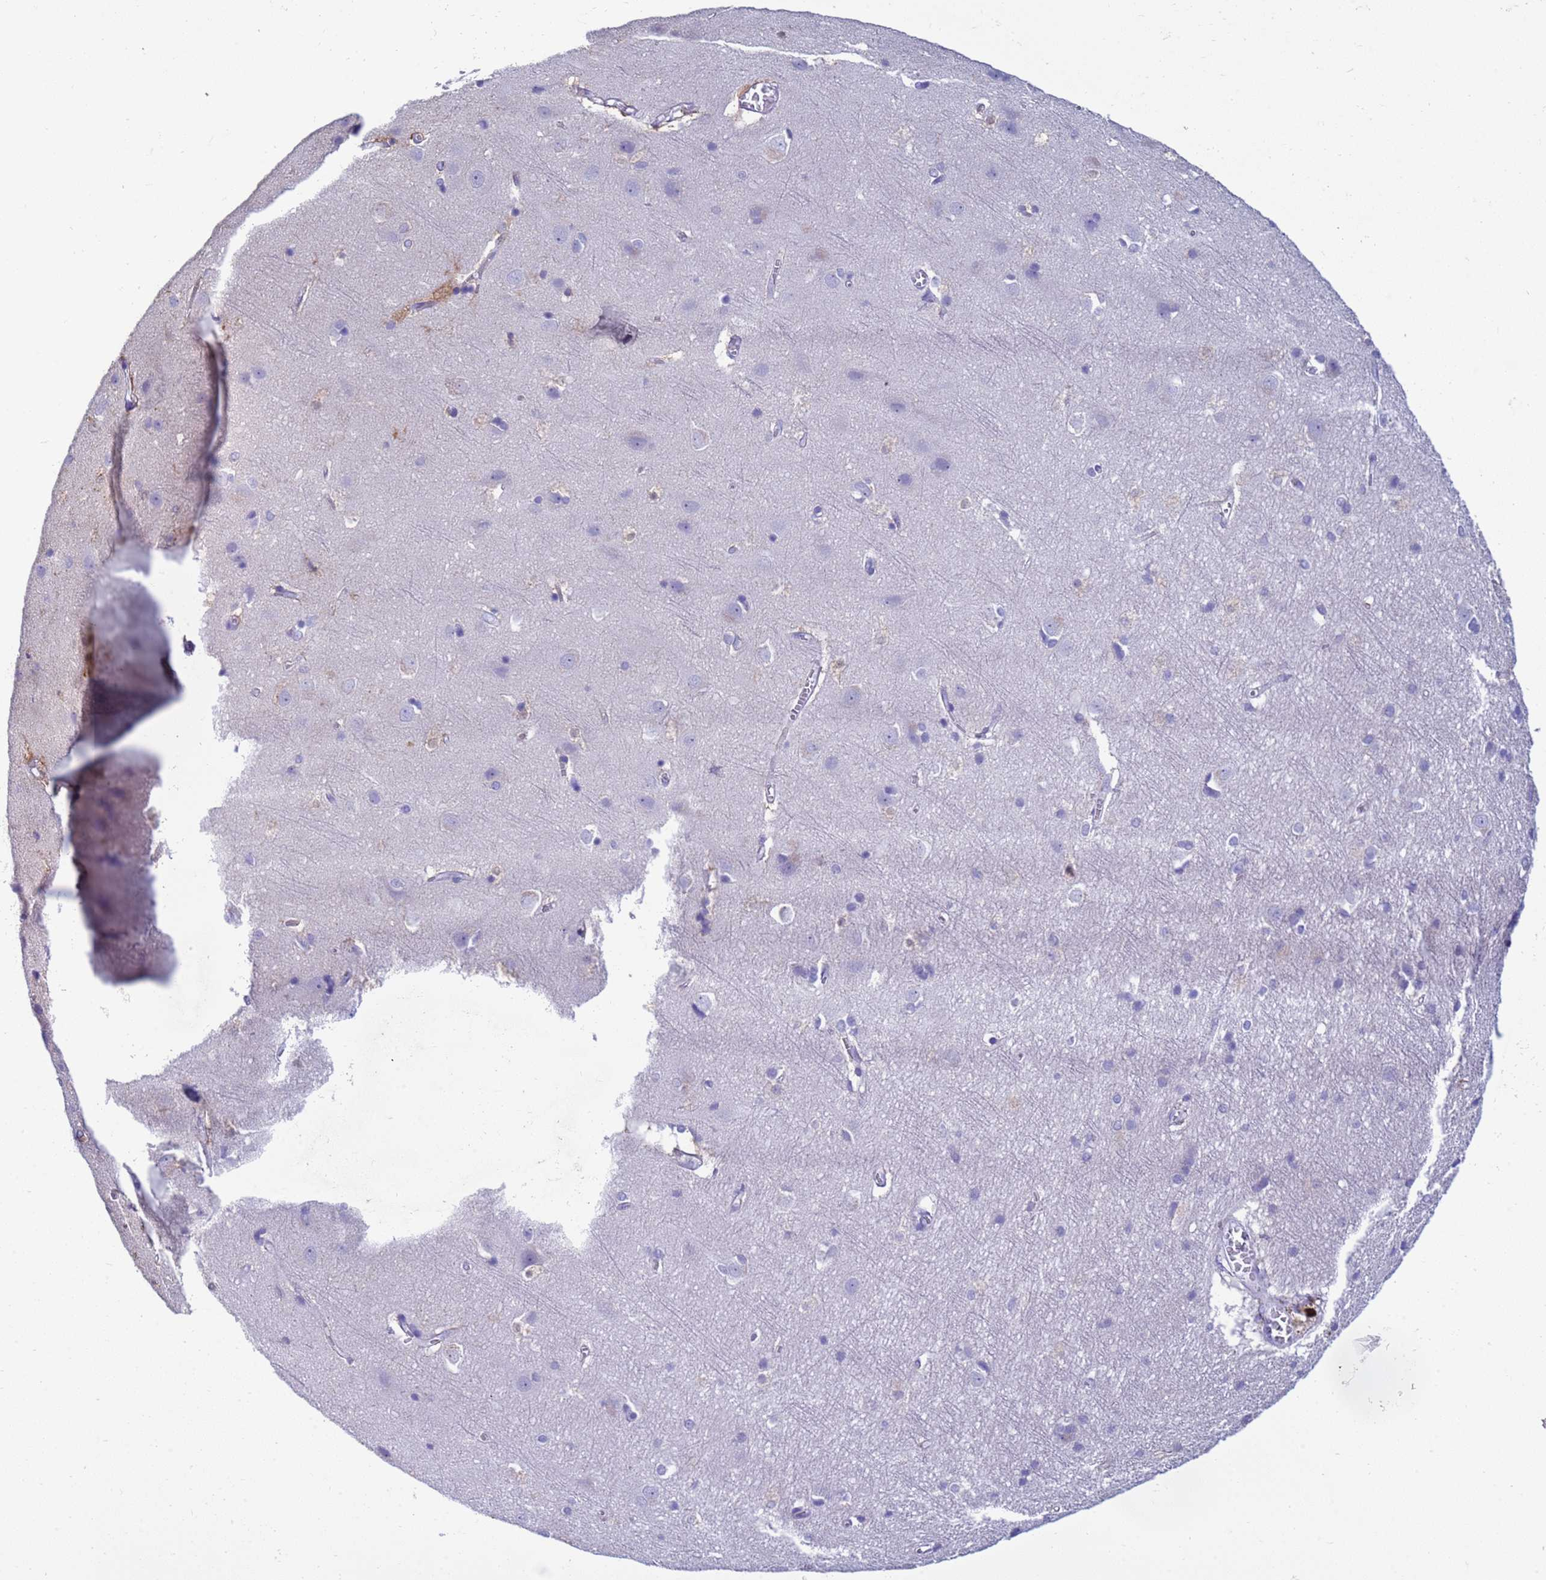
{"staining": {"intensity": "negative", "quantity": "none", "location": "none"}, "tissue": "cerebral cortex", "cell_type": "Endothelial cells", "image_type": "normal", "snomed": [{"axis": "morphology", "description": "Normal tissue, NOS"}, {"axis": "topography", "description": "Cerebral cortex"}], "caption": "This is a image of IHC staining of benign cerebral cortex, which shows no expression in endothelial cells.", "gene": "TRIM51G", "patient": {"sex": "male", "age": 54}}